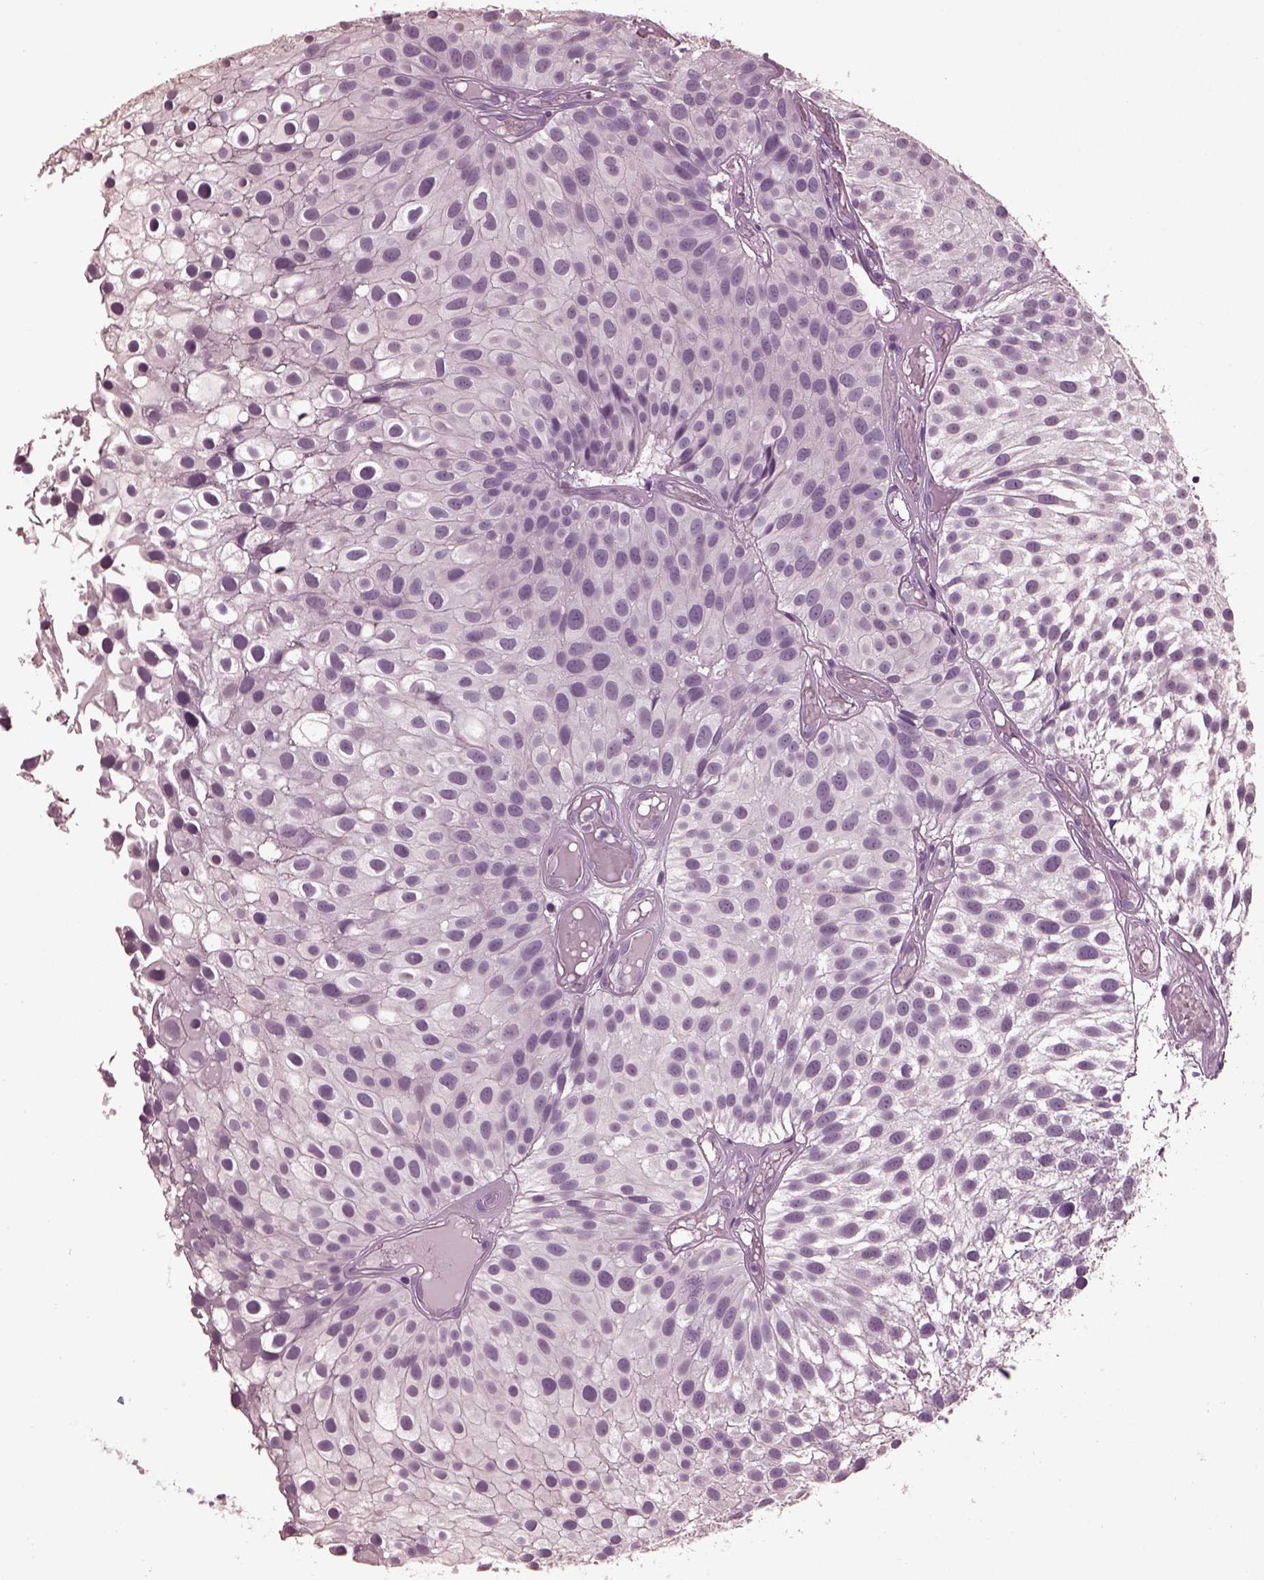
{"staining": {"intensity": "negative", "quantity": "none", "location": "none"}, "tissue": "urothelial cancer", "cell_type": "Tumor cells", "image_type": "cancer", "snomed": [{"axis": "morphology", "description": "Urothelial carcinoma, Low grade"}, {"axis": "topography", "description": "Urinary bladder"}], "caption": "Human urothelial carcinoma (low-grade) stained for a protein using IHC reveals no positivity in tumor cells.", "gene": "TSKS", "patient": {"sex": "male", "age": 79}}